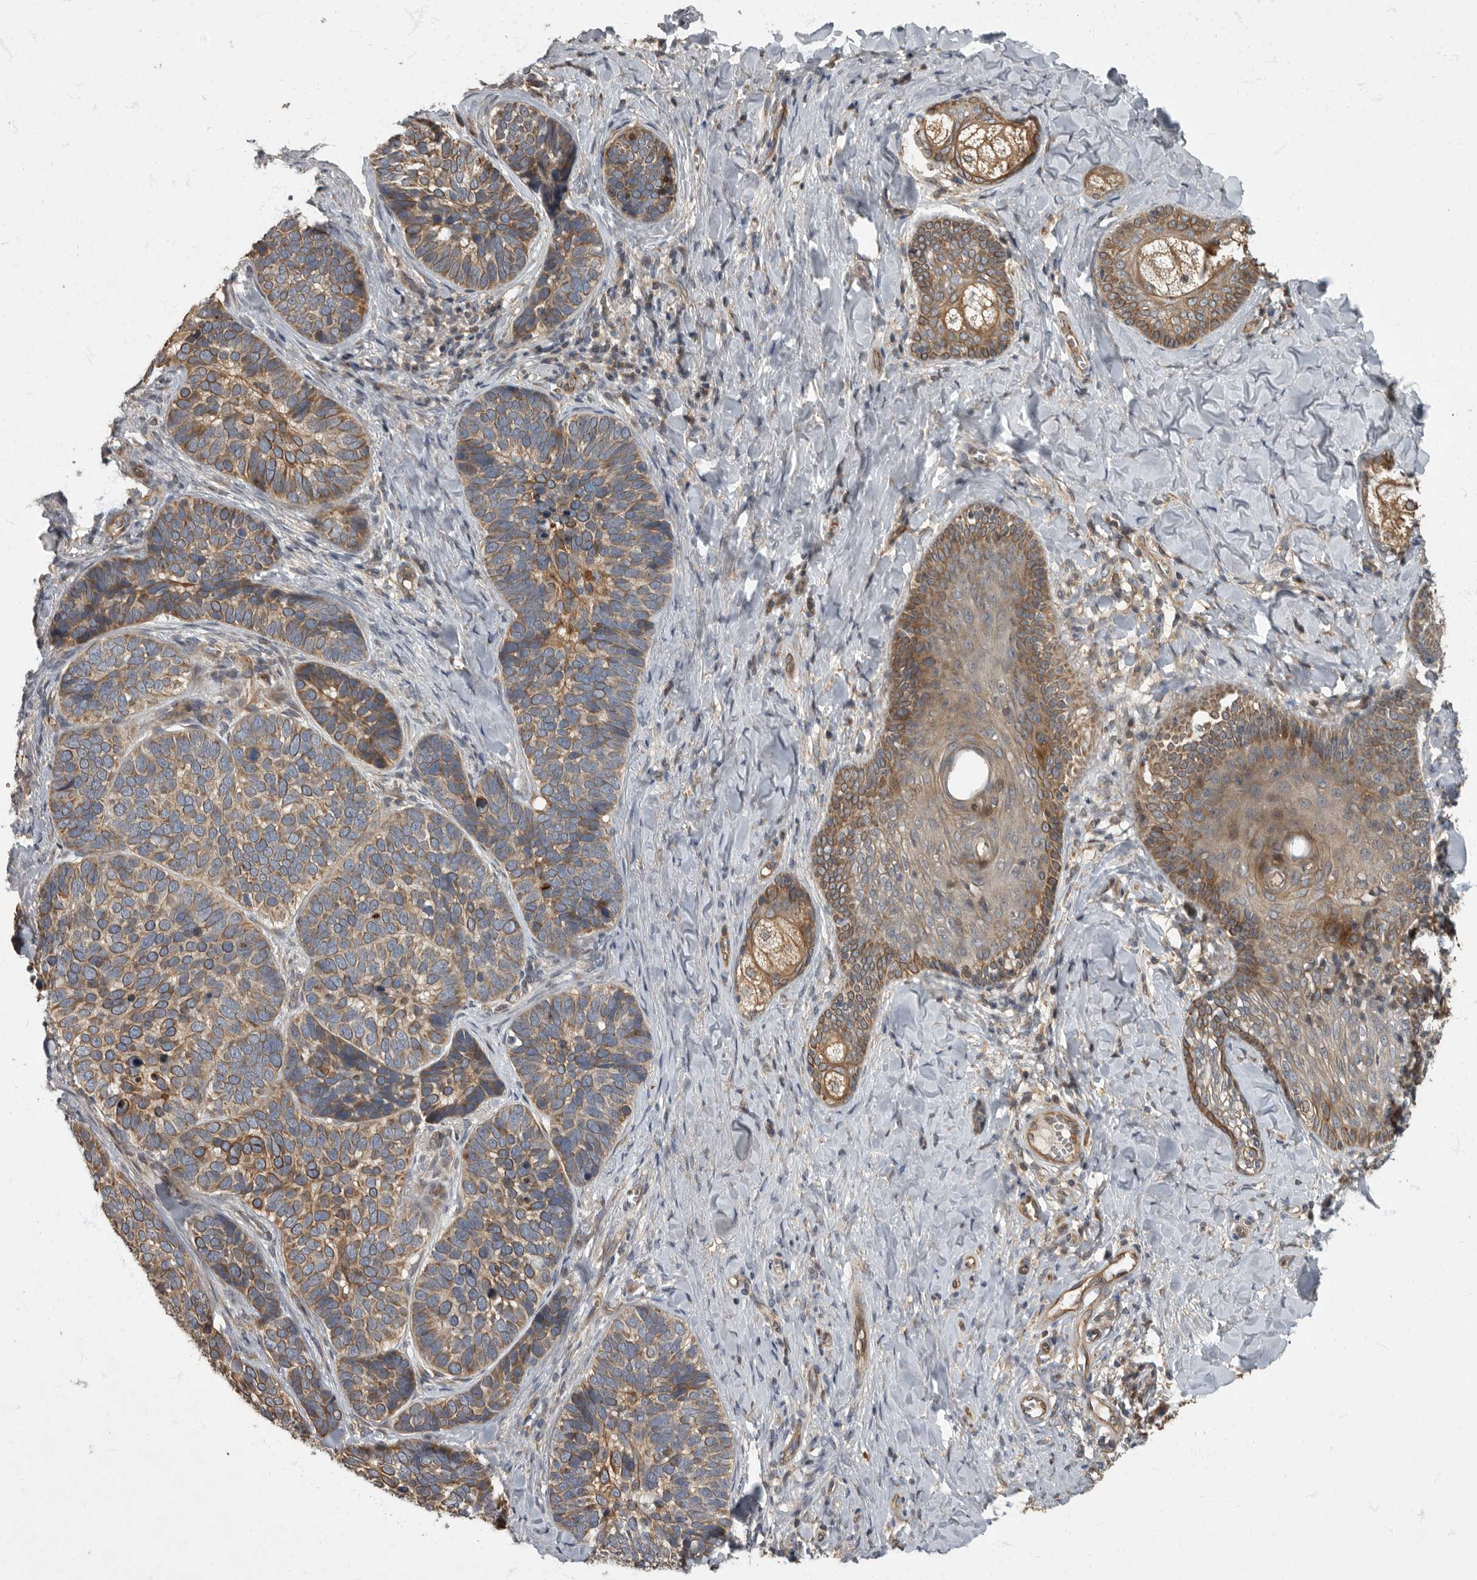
{"staining": {"intensity": "moderate", "quantity": ">75%", "location": "cytoplasmic/membranous"}, "tissue": "skin cancer", "cell_type": "Tumor cells", "image_type": "cancer", "snomed": [{"axis": "morphology", "description": "Basal cell carcinoma"}, {"axis": "topography", "description": "Skin"}], "caption": "Human skin cancer (basal cell carcinoma) stained with a brown dye reveals moderate cytoplasmic/membranous positive staining in about >75% of tumor cells.", "gene": "IQCK", "patient": {"sex": "male", "age": 62}}